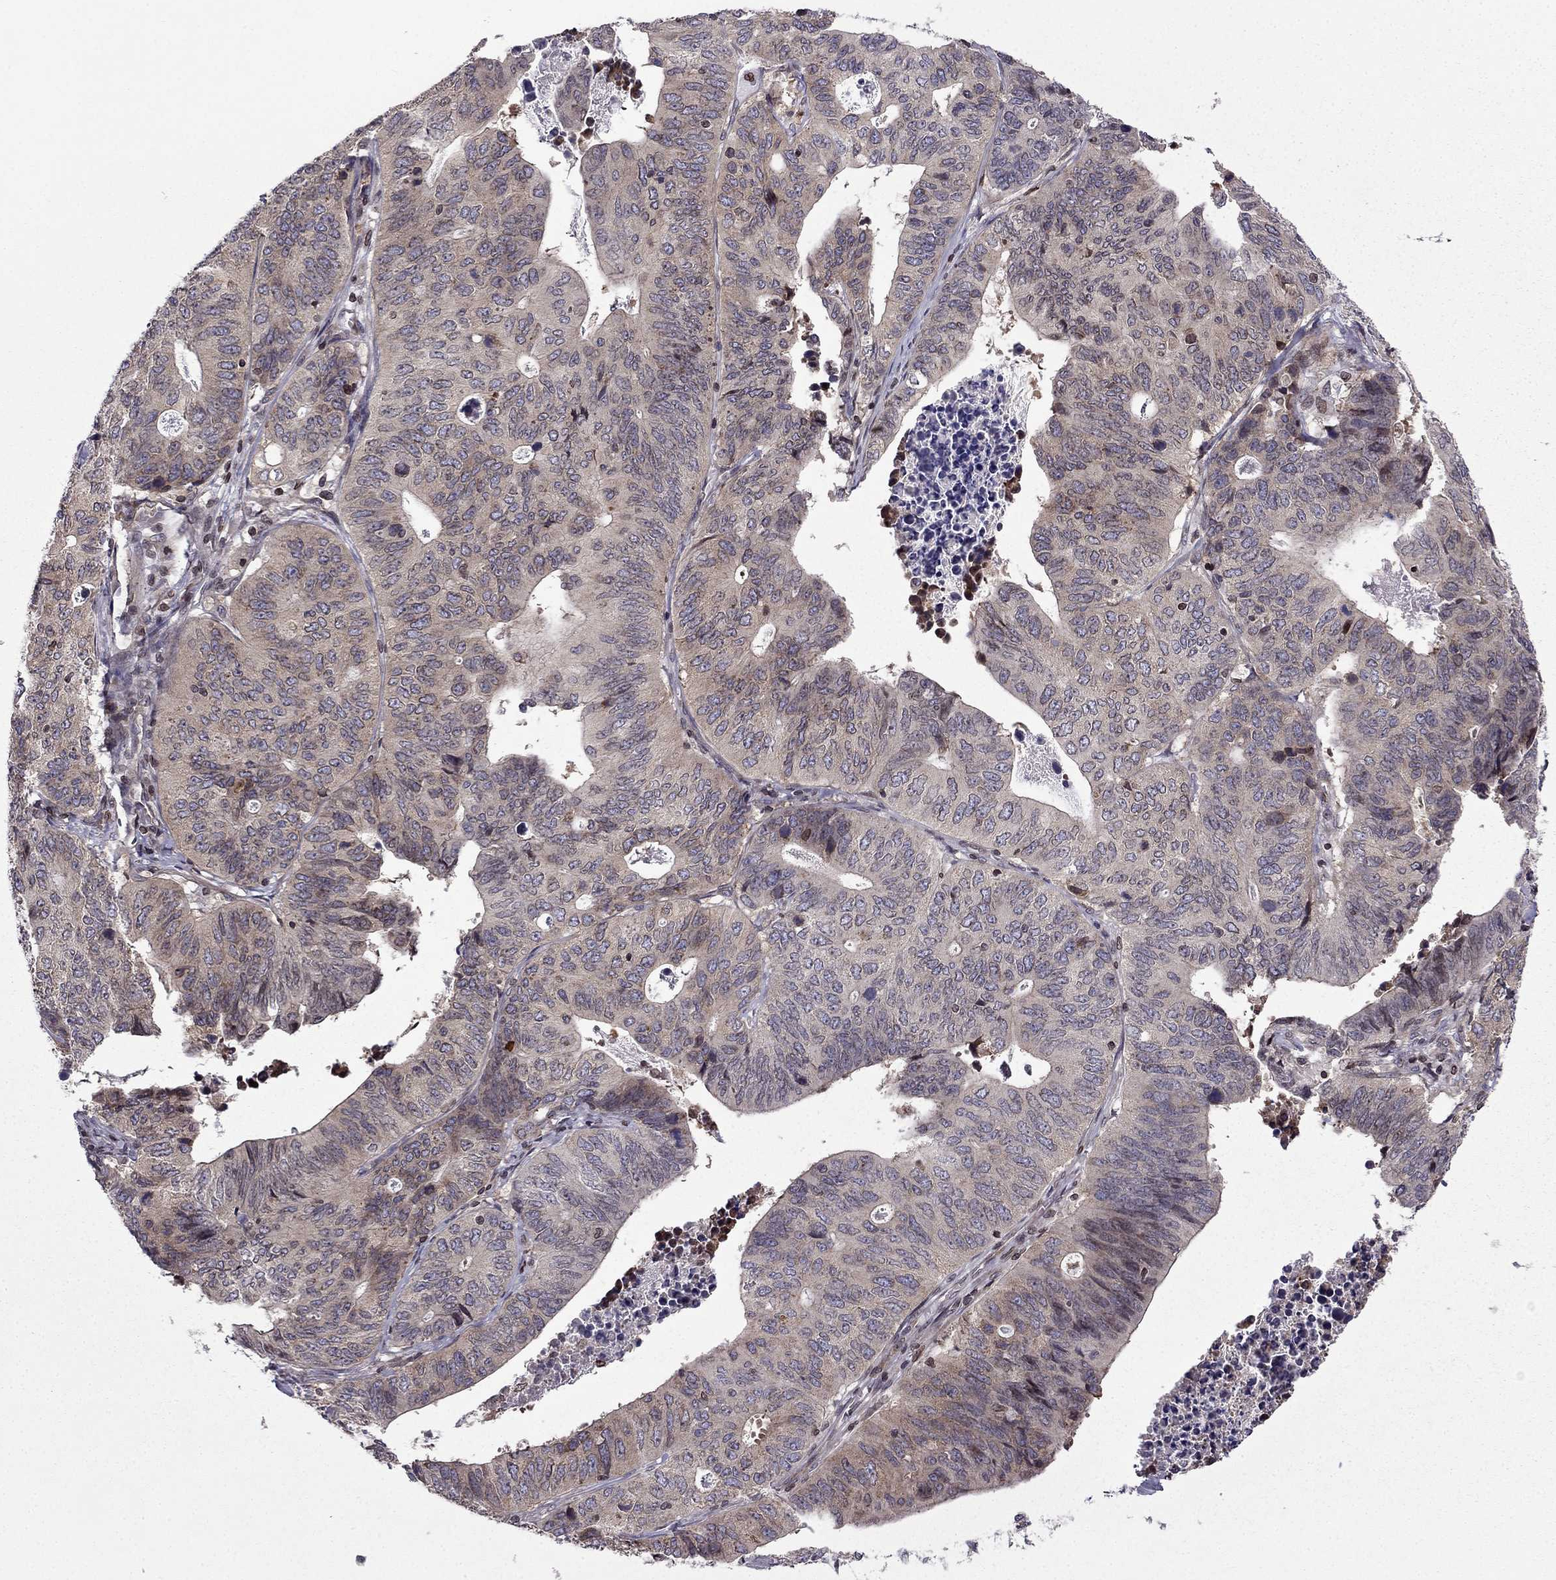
{"staining": {"intensity": "negative", "quantity": "none", "location": "none"}, "tissue": "stomach cancer", "cell_type": "Tumor cells", "image_type": "cancer", "snomed": [{"axis": "morphology", "description": "Adenocarcinoma, NOS"}, {"axis": "topography", "description": "Stomach, upper"}], "caption": "Immunohistochemical staining of stomach adenocarcinoma demonstrates no significant positivity in tumor cells.", "gene": "CDC42BPA", "patient": {"sex": "female", "age": 67}}